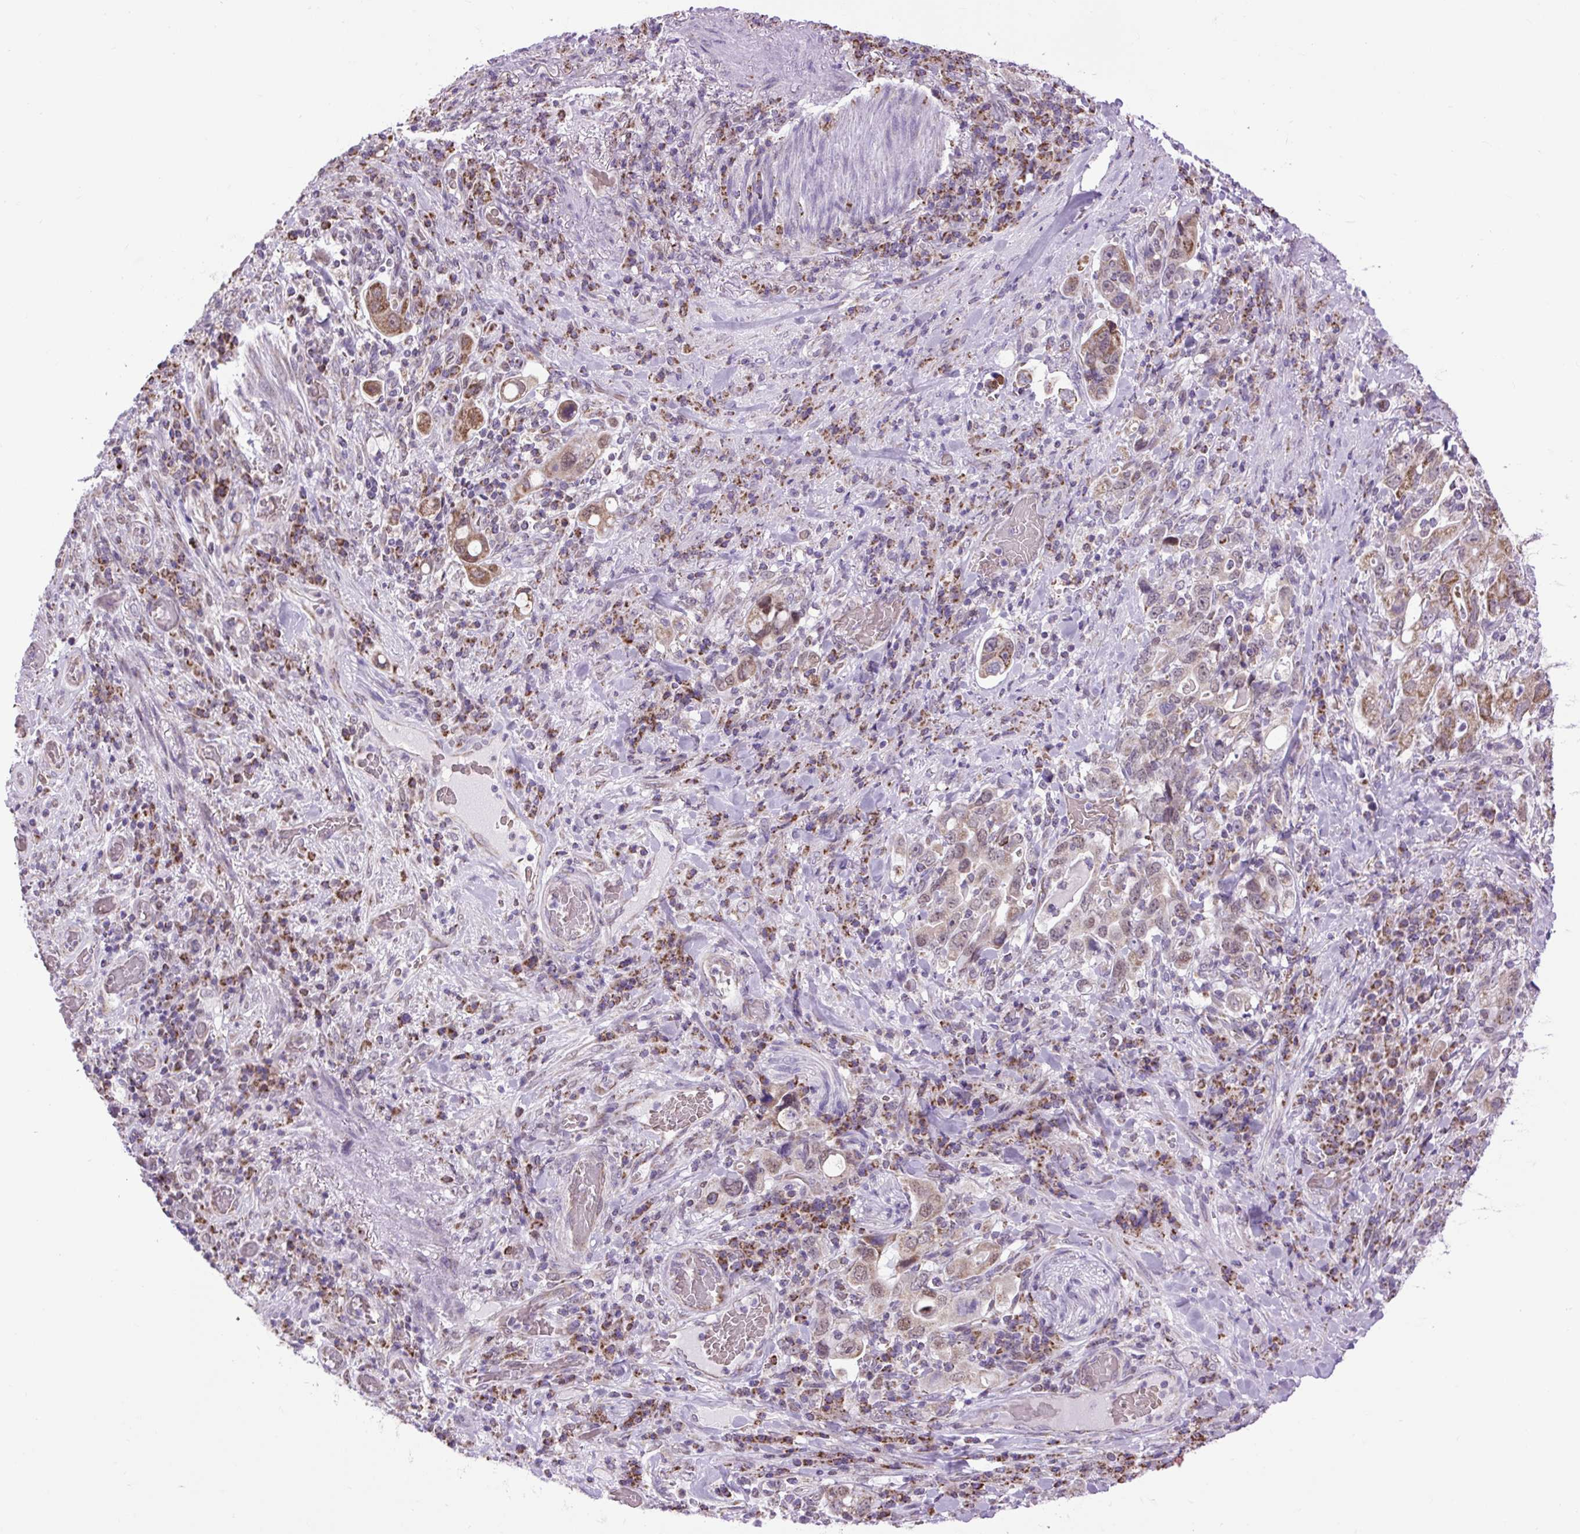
{"staining": {"intensity": "moderate", "quantity": "25%-75%", "location": "cytoplasmic/membranous"}, "tissue": "stomach cancer", "cell_type": "Tumor cells", "image_type": "cancer", "snomed": [{"axis": "morphology", "description": "Adenocarcinoma, NOS"}, {"axis": "topography", "description": "Stomach, upper"}, {"axis": "topography", "description": "Stomach"}], "caption": "About 25%-75% of tumor cells in stomach cancer (adenocarcinoma) exhibit moderate cytoplasmic/membranous protein positivity as visualized by brown immunohistochemical staining.", "gene": "SCO2", "patient": {"sex": "male", "age": 62}}